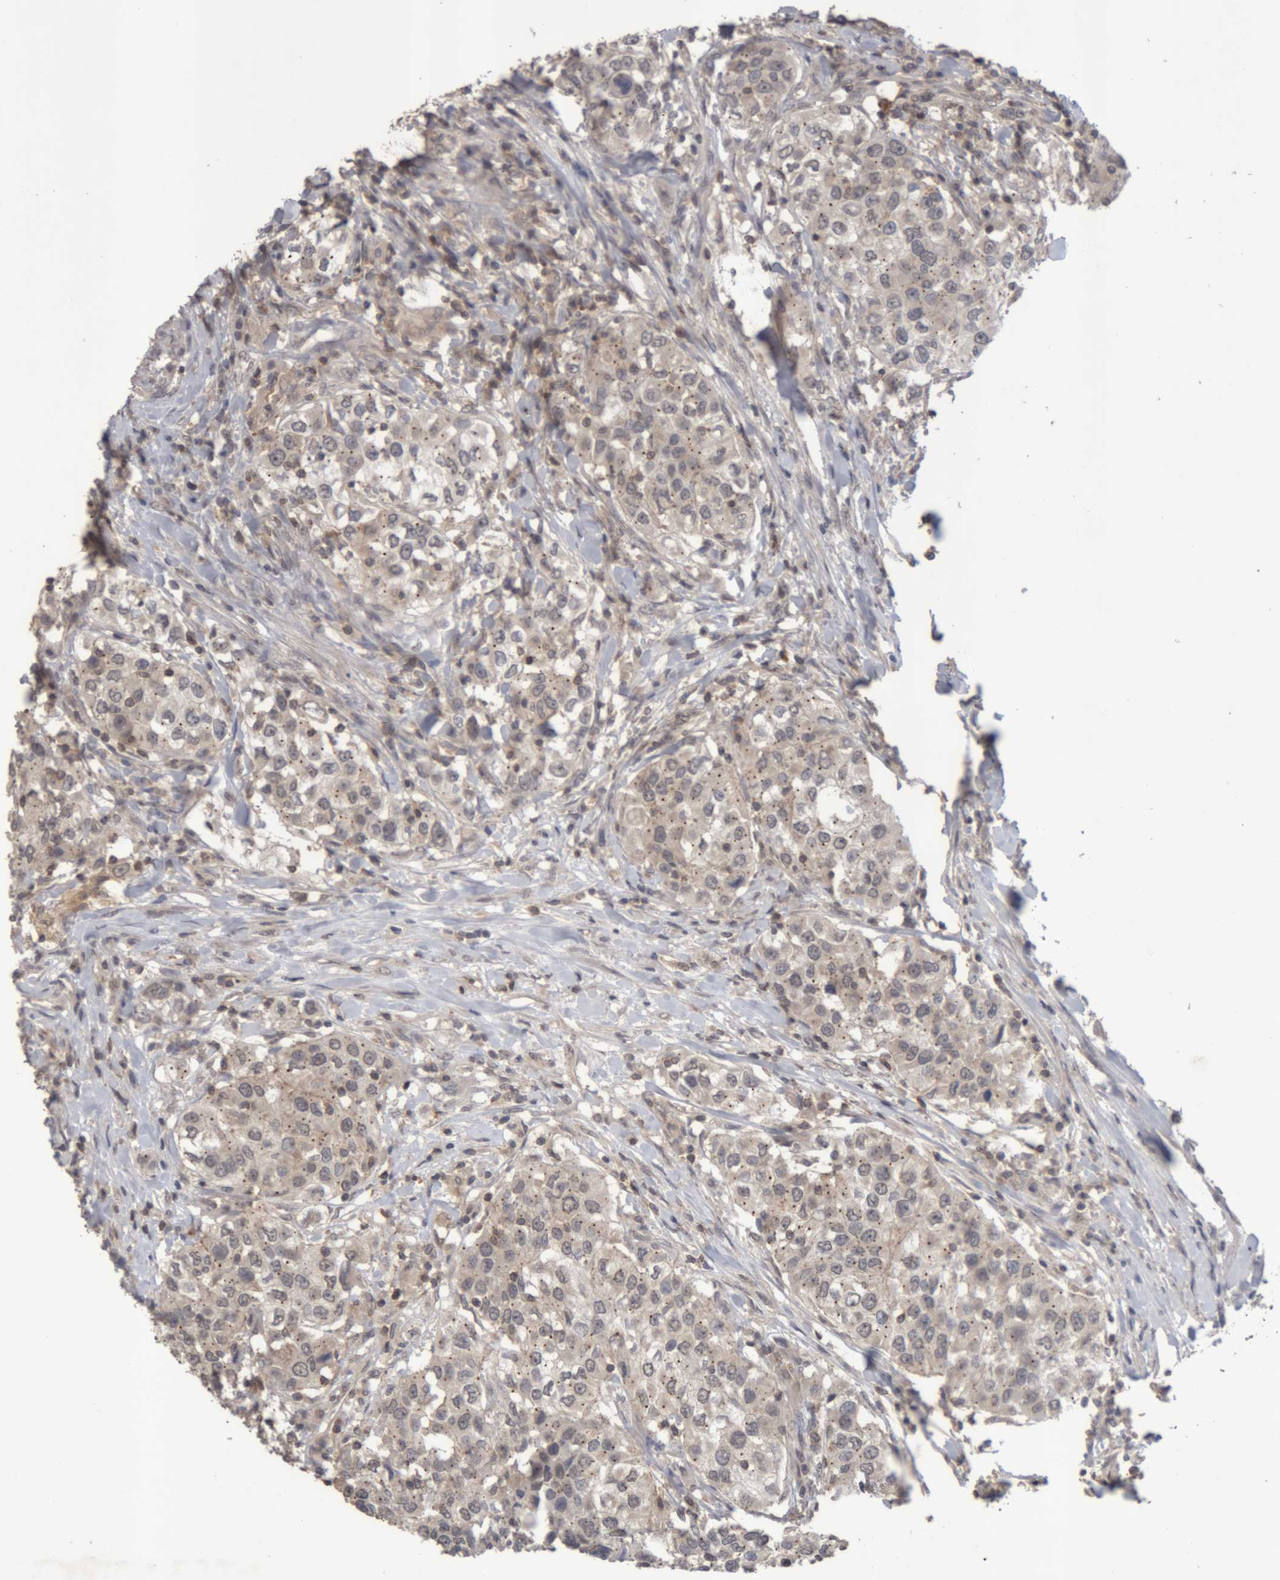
{"staining": {"intensity": "weak", "quantity": ">75%", "location": "cytoplasmic/membranous"}, "tissue": "urothelial cancer", "cell_type": "Tumor cells", "image_type": "cancer", "snomed": [{"axis": "morphology", "description": "Urothelial carcinoma, High grade"}, {"axis": "topography", "description": "Urinary bladder"}], "caption": "DAB immunohistochemical staining of urothelial cancer shows weak cytoplasmic/membranous protein expression in approximately >75% of tumor cells.", "gene": "NFATC2", "patient": {"sex": "female", "age": 80}}